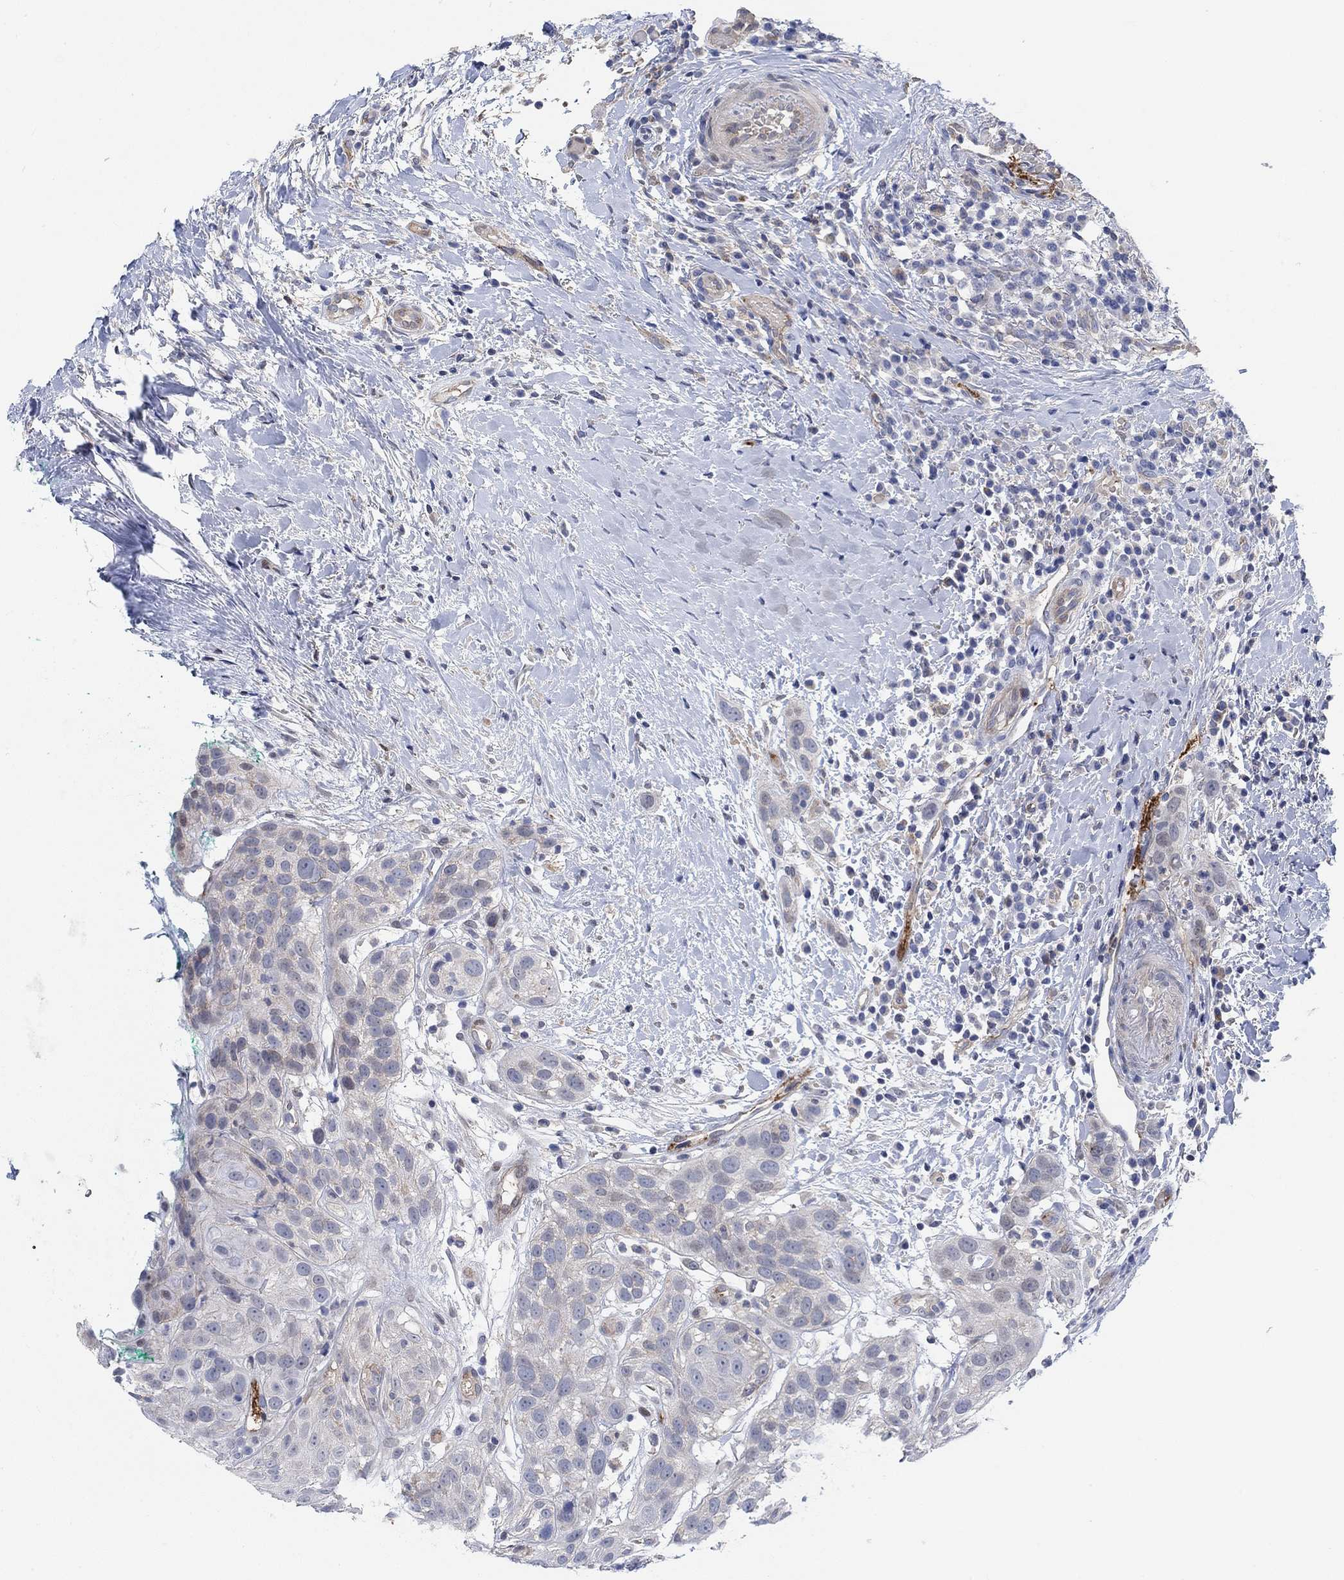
{"staining": {"intensity": "negative", "quantity": "none", "location": "none"}, "tissue": "head and neck cancer", "cell_type": "Tumor cells", "image_type": "cancer", "snomed": [{"axis": "morphology", "description": "Normal tissue, NOS"}, {"axis": "morphology", "description": "Squamous cell carcinoma, NOS"}, {"axis": "topography", "description": "Oral tissue"}, {"axis": "topography", "description": "Salivary gland"}, {"axis": "topography", "description": "Head-Neck"}], "caption": "The image displays no staining of tumor cells in head and neck cancer.", "gene": "PMFBP1", "patient": {"sex": "female", "age": 62}}